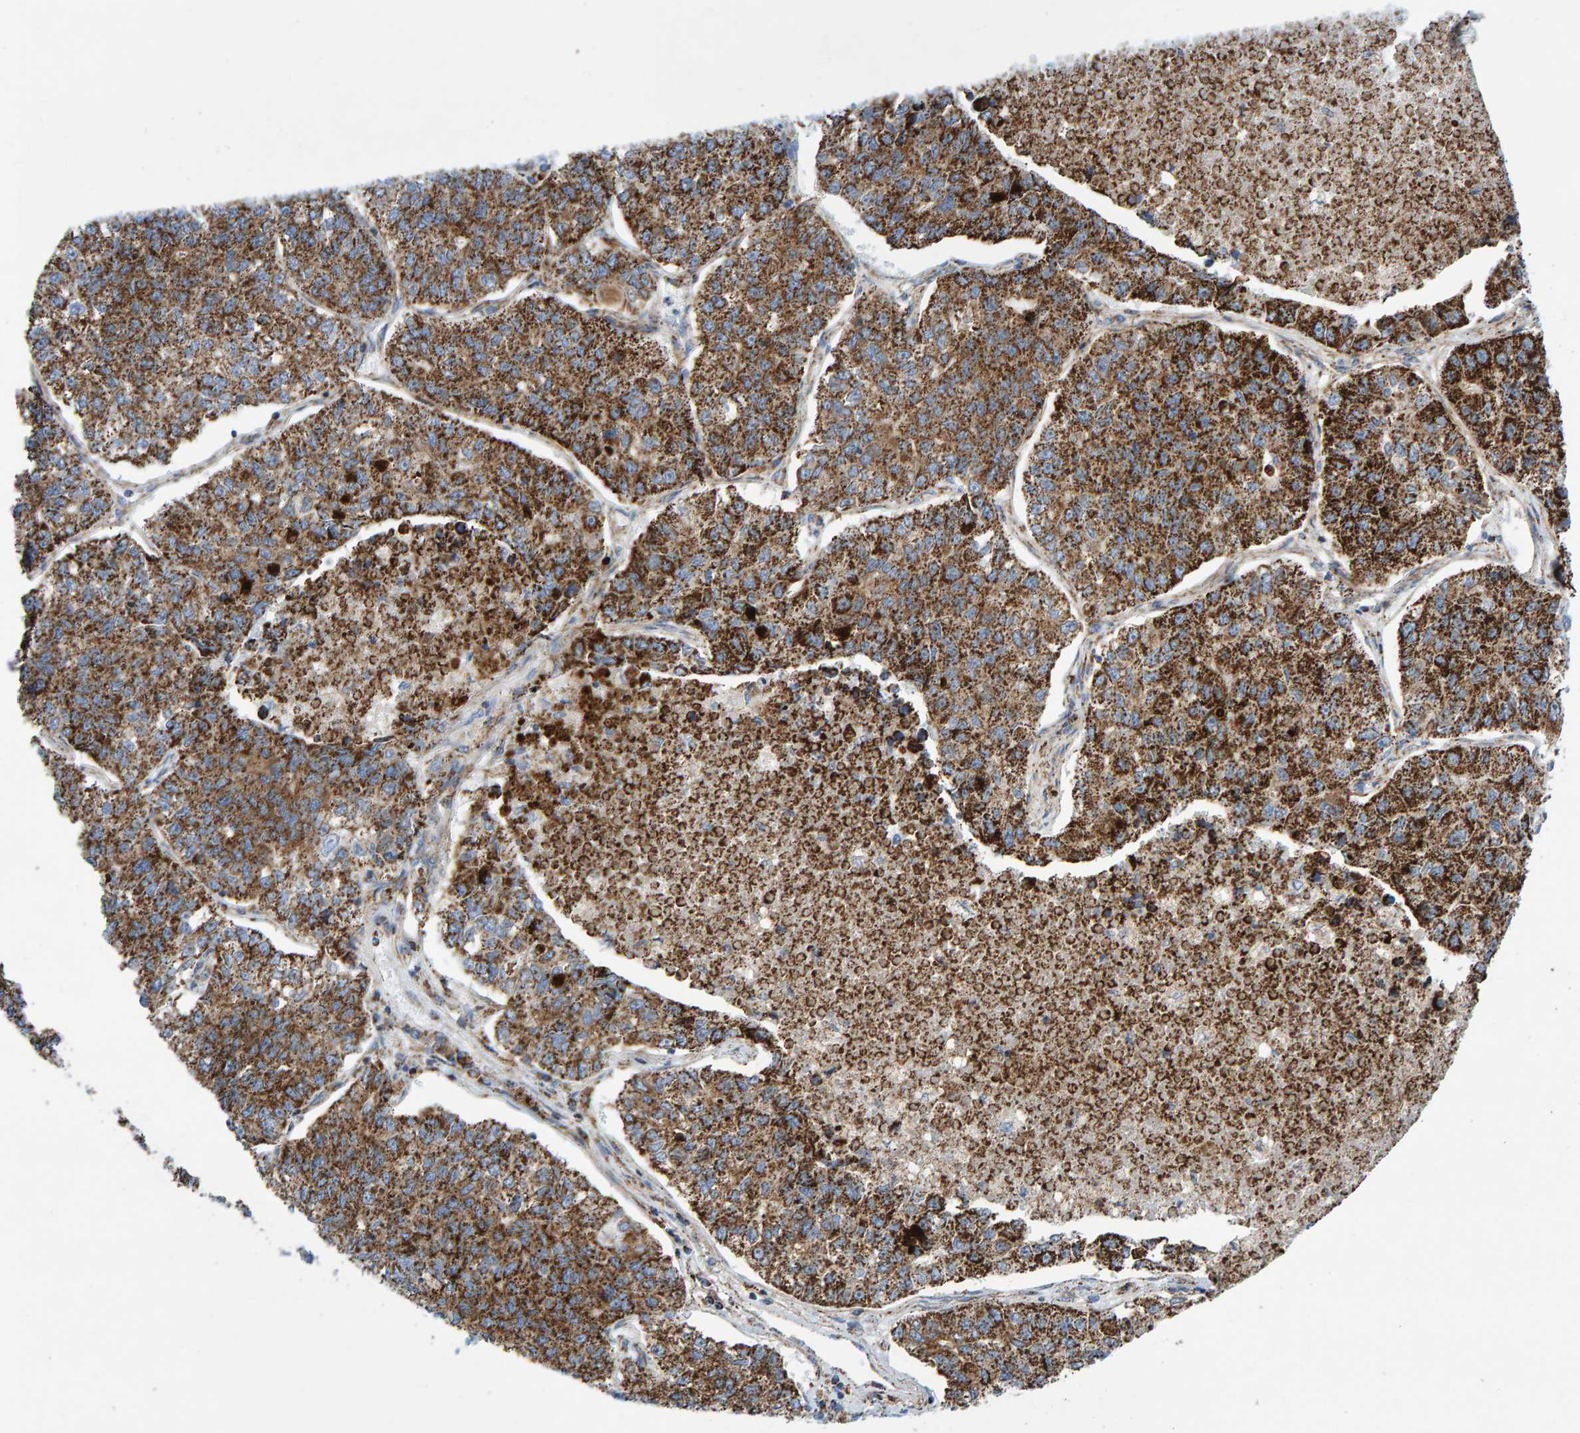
{"staining": {"intensity": "strong", "quantity": ">75%", "location": "cytoplasmic/membranous"}, "tissue": "lung cancer", "cell_type": "Tumor cells", "image_type": "cancer", "snomed": [{"axis": "morphology", "description": "Adenocarcinoma, NOS"}, {"axis": "topography", "description": "Lung"}], "caption": "Immunohistochemistry (IHC) image of human lung cancer (adenocarcinoma) stained for a protein (brown), which exhibits high levels of strong cytoplasmic/membranous positivity in approximately >75% of tumor cells.", "gene": "GGTA1", "patient": {"sex": "male", "age": 49}}